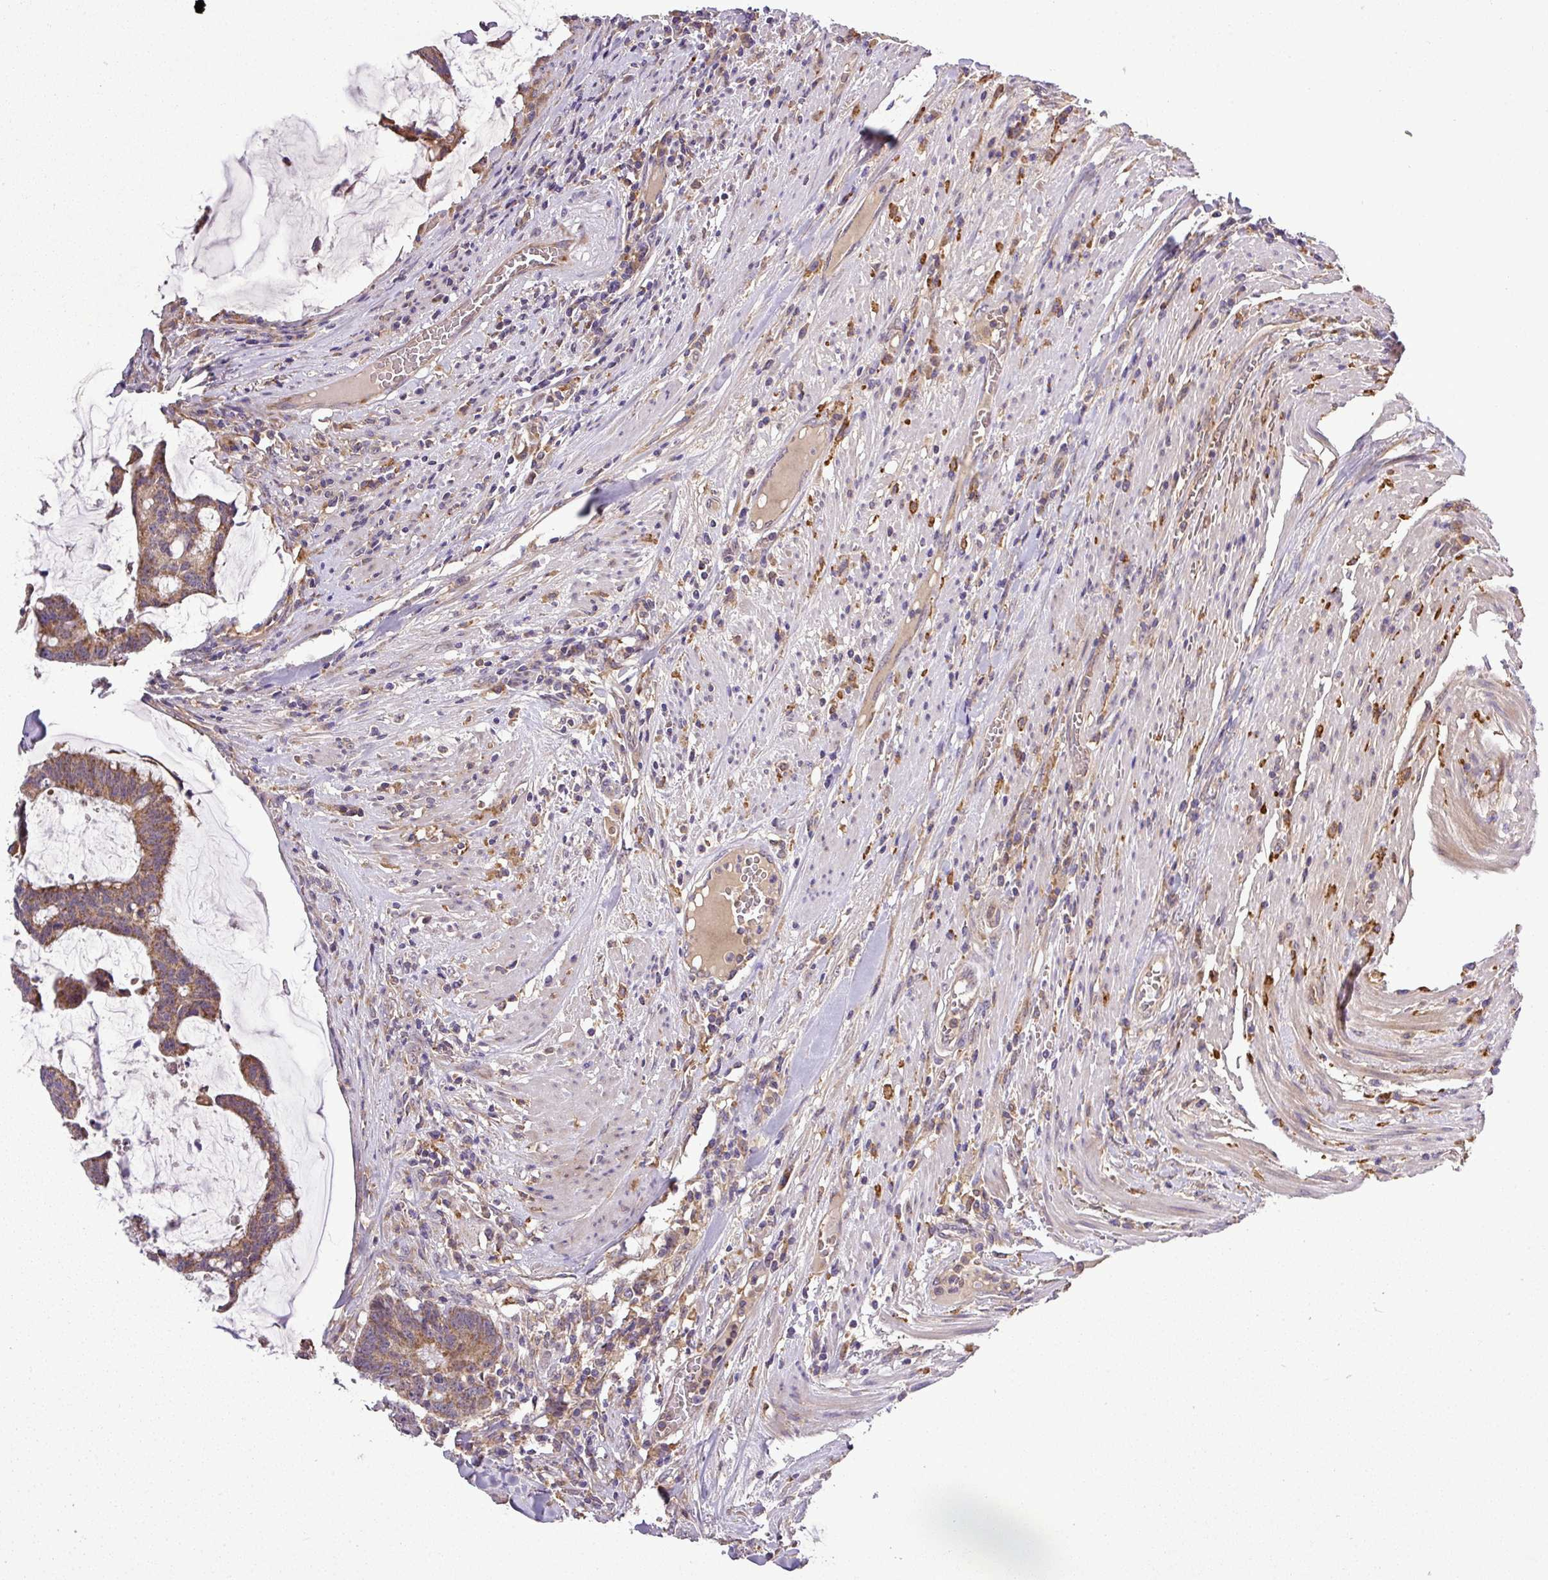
{"staining": {"intensity": "moderate", "quantity": ">75%", "location": "cytoplasmic/membranous"}, "tissue": "colorectal cancer", "cell_type": "Tumor cells", "image_type": "cancer", "snomed": [{"axis": "morphology", "description": "Adenocarcinoma, NOS"}, {"axis": "topography", "description": "Rectum"}], "caption": "DAB immunohistochemical staining of colorectal cancer reveals moderate cytoplasmic/membranous protein positivity in about >75% of tumor cells.", "gene": "ZNF513", "patient": {"sex": "female", "age": 77}}